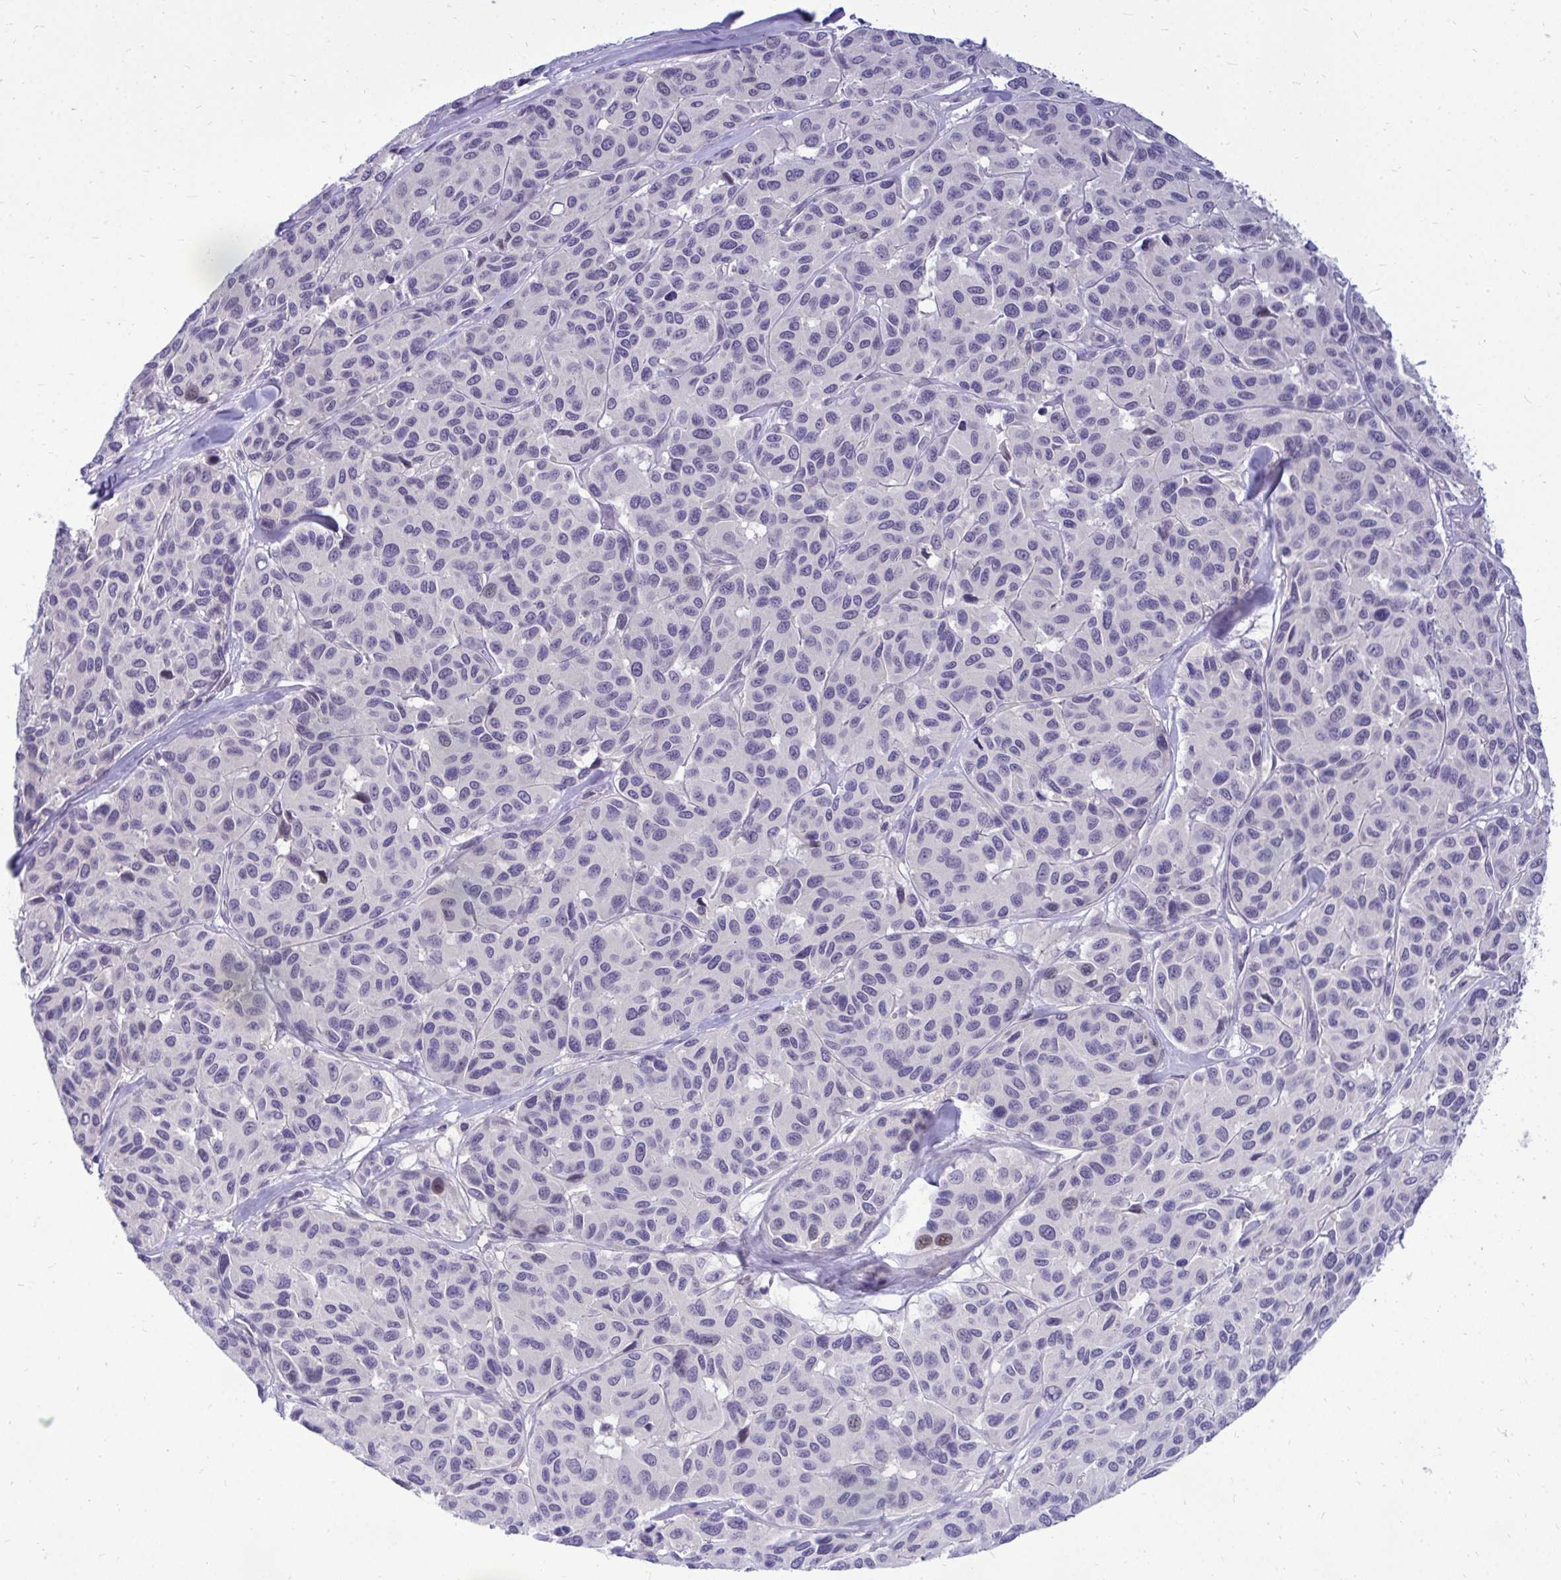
{"staining": {"intensity": "negative", "quantity": "none", "location": "none"}, "tissue": "melanoma", "cell_type": "Tumor cells", "image_type": "cancer", "snomed": [{"axis": "morphology", "description": "Malignant melanoma, NOS"}, {"axis": "topography", "description": "Skin"}], "caption": "Immunohistochemical staining of malignant melanoma demonstrates no significant staining in tumor cells. (Immunohistochemistry, brightfield microscopy, high magnification).", "gene": "ZSWIM9", "patient": {"sex": "female", "age": 66}}